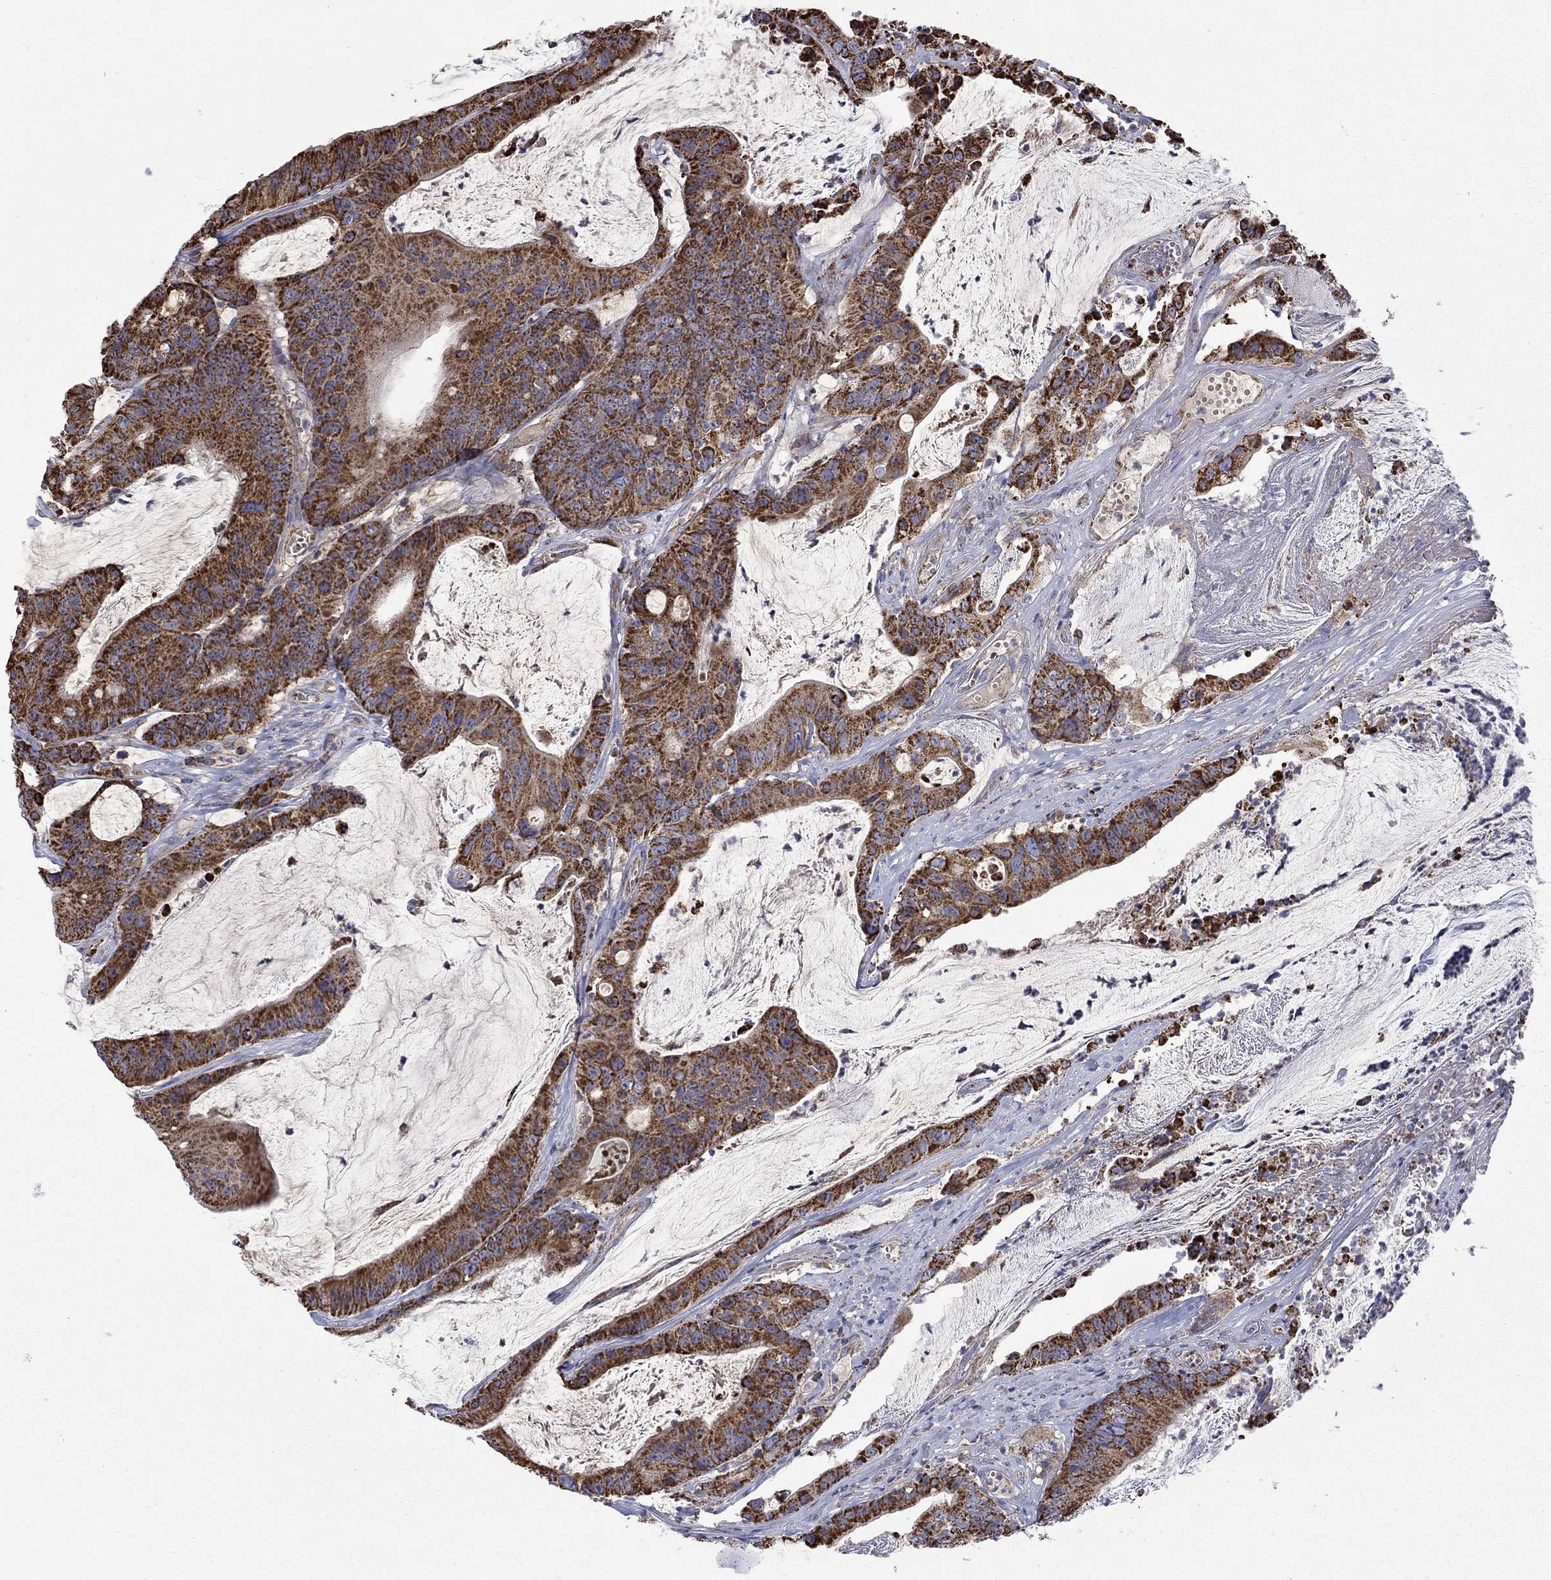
{"staining": {"intensity": "strong", "quantity": ">75%", "location": "cytoplasmic/membranous"}, "tissue": "colorectal cancer", "cell_type": "Tumor cells", "image_type": "cancer", "snomed": [{"axis": "morphology", "description": "Adenocarcinoma, NOS"}, {"axis": "topography", "description": "Colon"}], "caption": "The micrograph shows immunohistochemical staining of colorectal cancer. There is strong cytoplasmic/membranous positivity is present in approximately >75% of tumor cells. The staining was performed using DAB, with brown indicating positive protein expression. Nuclei are stained blue with hematoxylin.", "gene": "HPS5", "patient": {"sex": "female", "age": 69}}